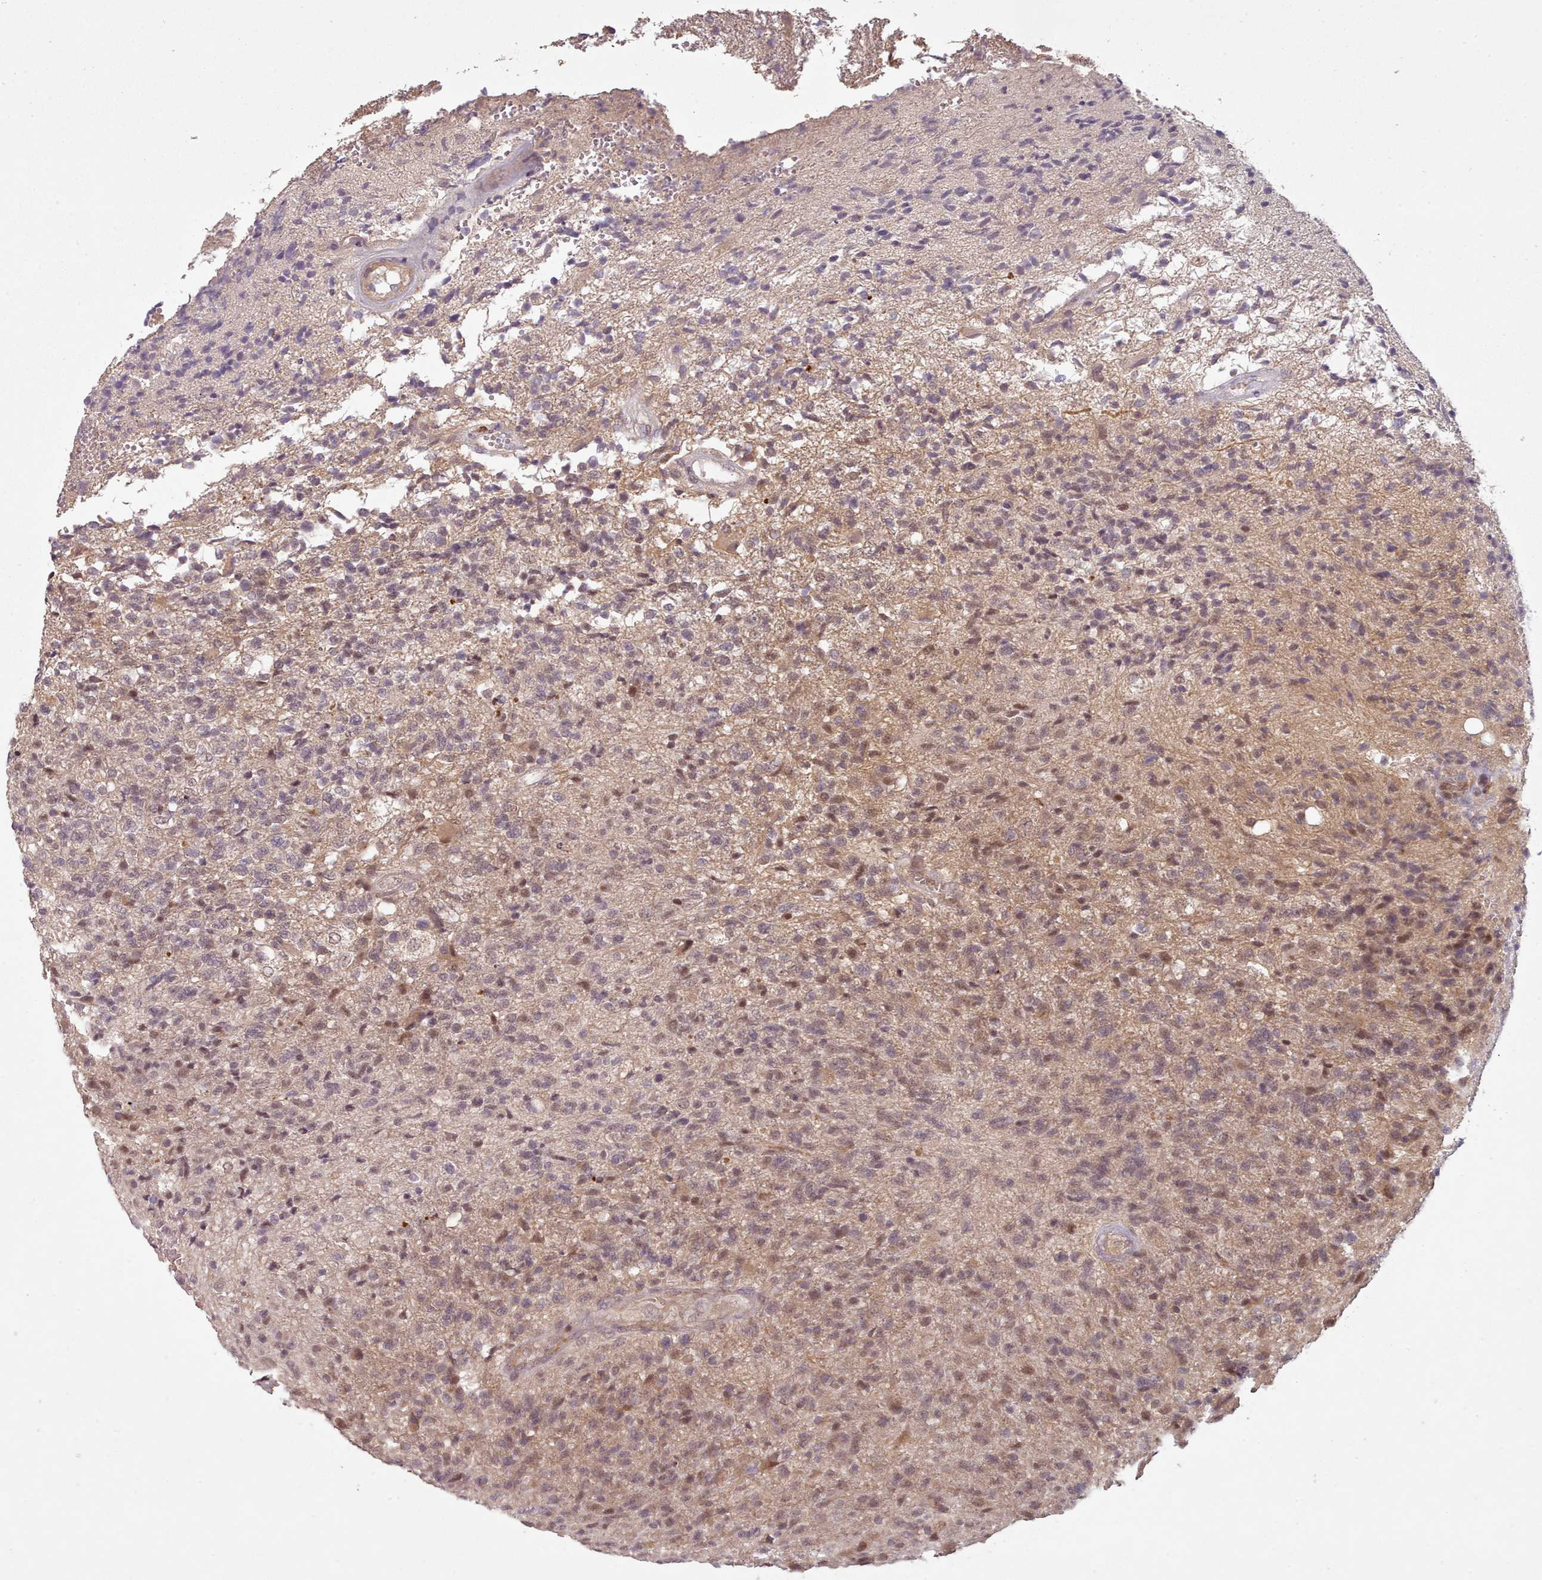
{"staining": {"intensity": "moderate", "quantity": "<25%", "location": "cytoplasmic/membranous,nuclear"}, "tissue": "glioma", "cell_type": "Tumor cells", "image_type": "cancer", "snomed": [{"axis": "morphology", "description": "Glioma, malignant, High grade"}, {"axis": "topography", "description": "Brain"}], "caption": "Protein staining of glioma tissue displays moderate cytoplasmic/membranous and nuclear staining in about <25% of tumor cells. (DAB IHC with brightfield microscopy, high magnification).", "gene": "CDC6", "patient": {"sex": "male", "age": 56}}